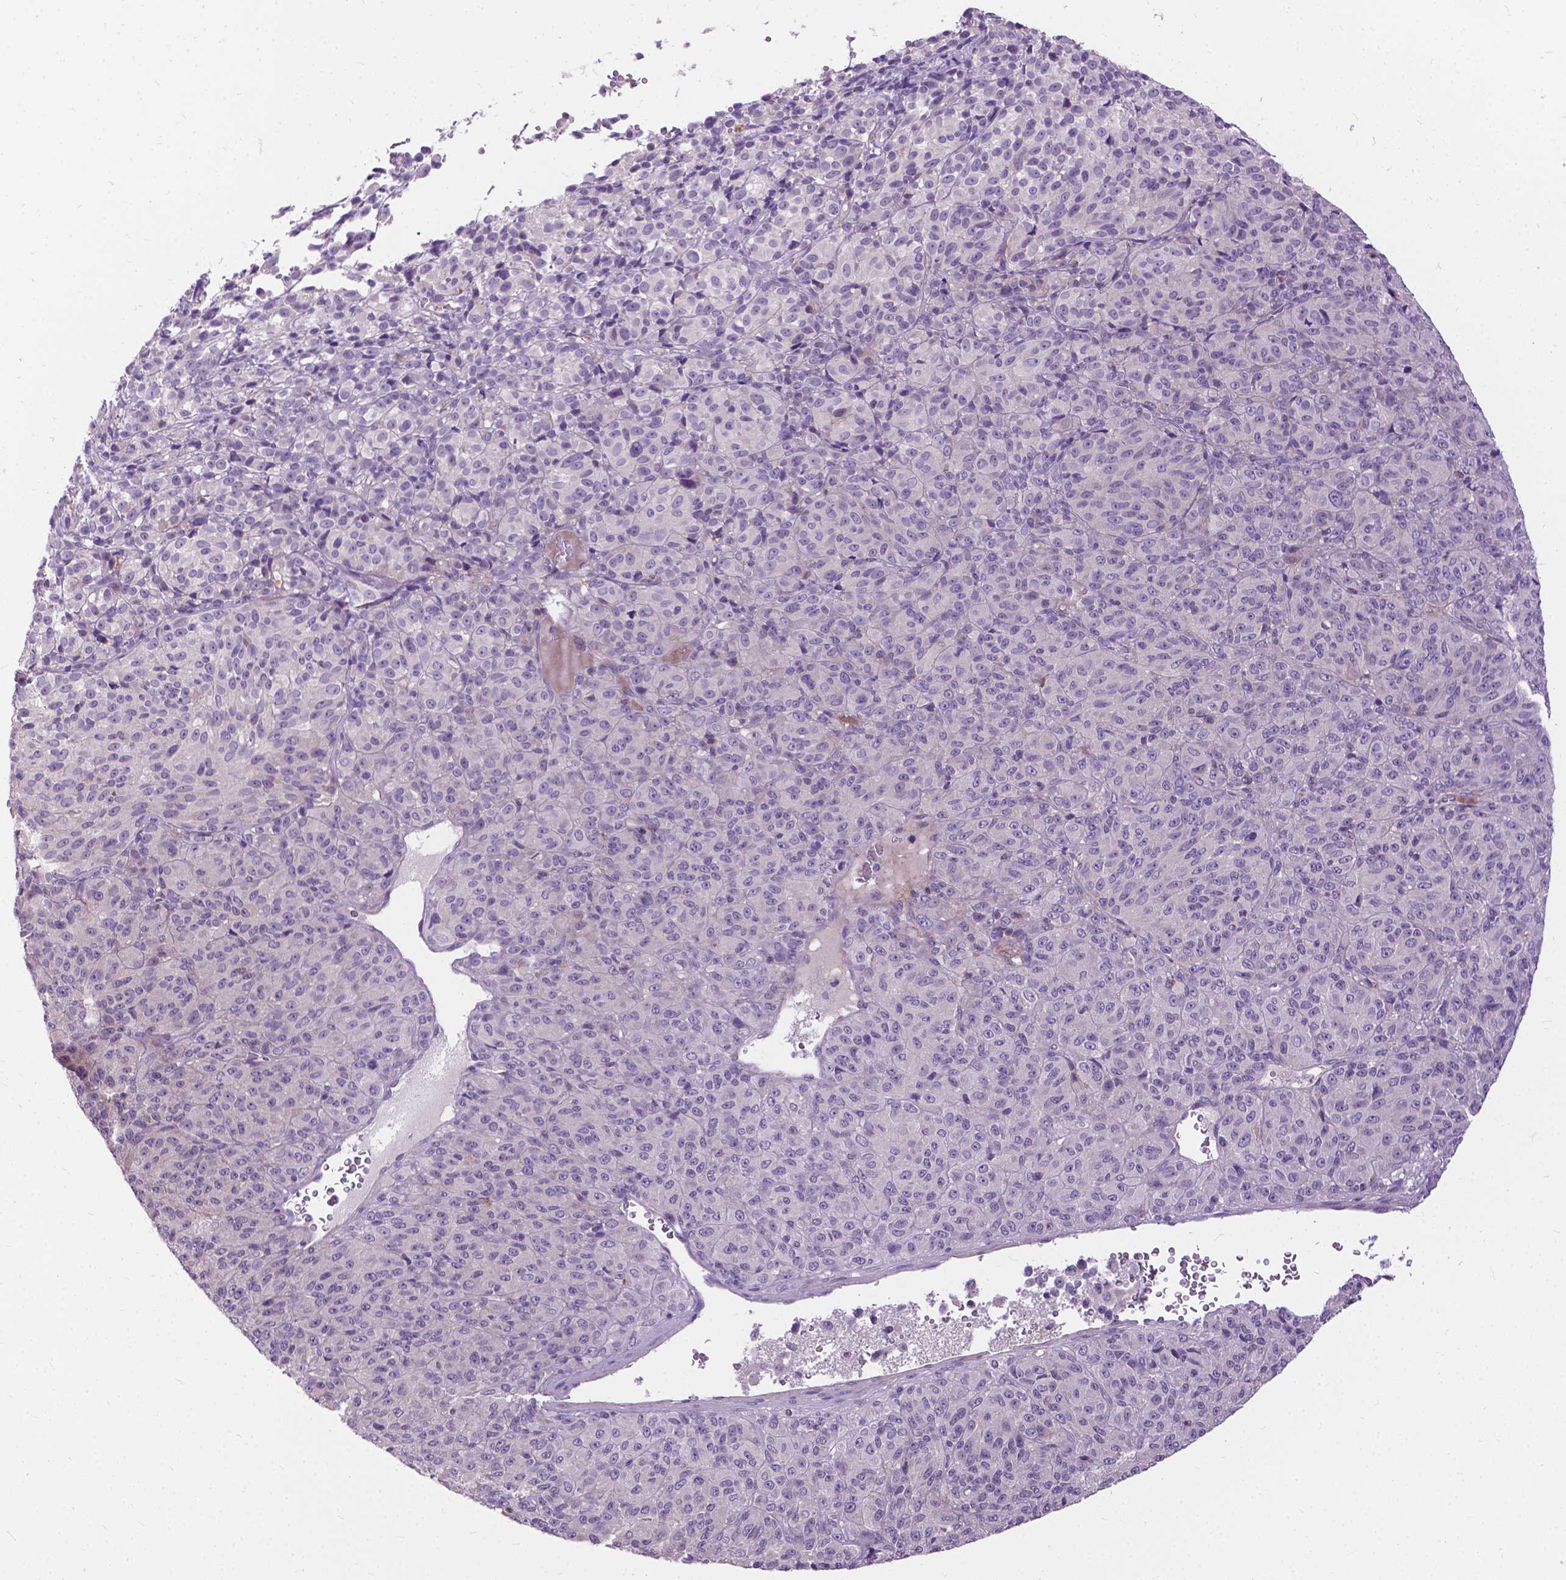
{"staining": {"intensity": "negative", "quantity": "none", "location": "none"}, "tissue": "melanoma", "cell_type": "Tumor cells", "image_type": "cancer", "snomed": [{"axis": "morphology", "description": "Malignant melanoma, Metastatic site"}, {"axis": "topography", "description": "Brain"}], "caption": "Immunohistochemical staining of human malignant melanoma (metastatic site) shows no significant staining in tumor cells. (Immunohistochemistry (ihc), brightfield microscopy, high magnification).", "gene": "JAK3", "patient": {"sex": "female", "age": 56}}